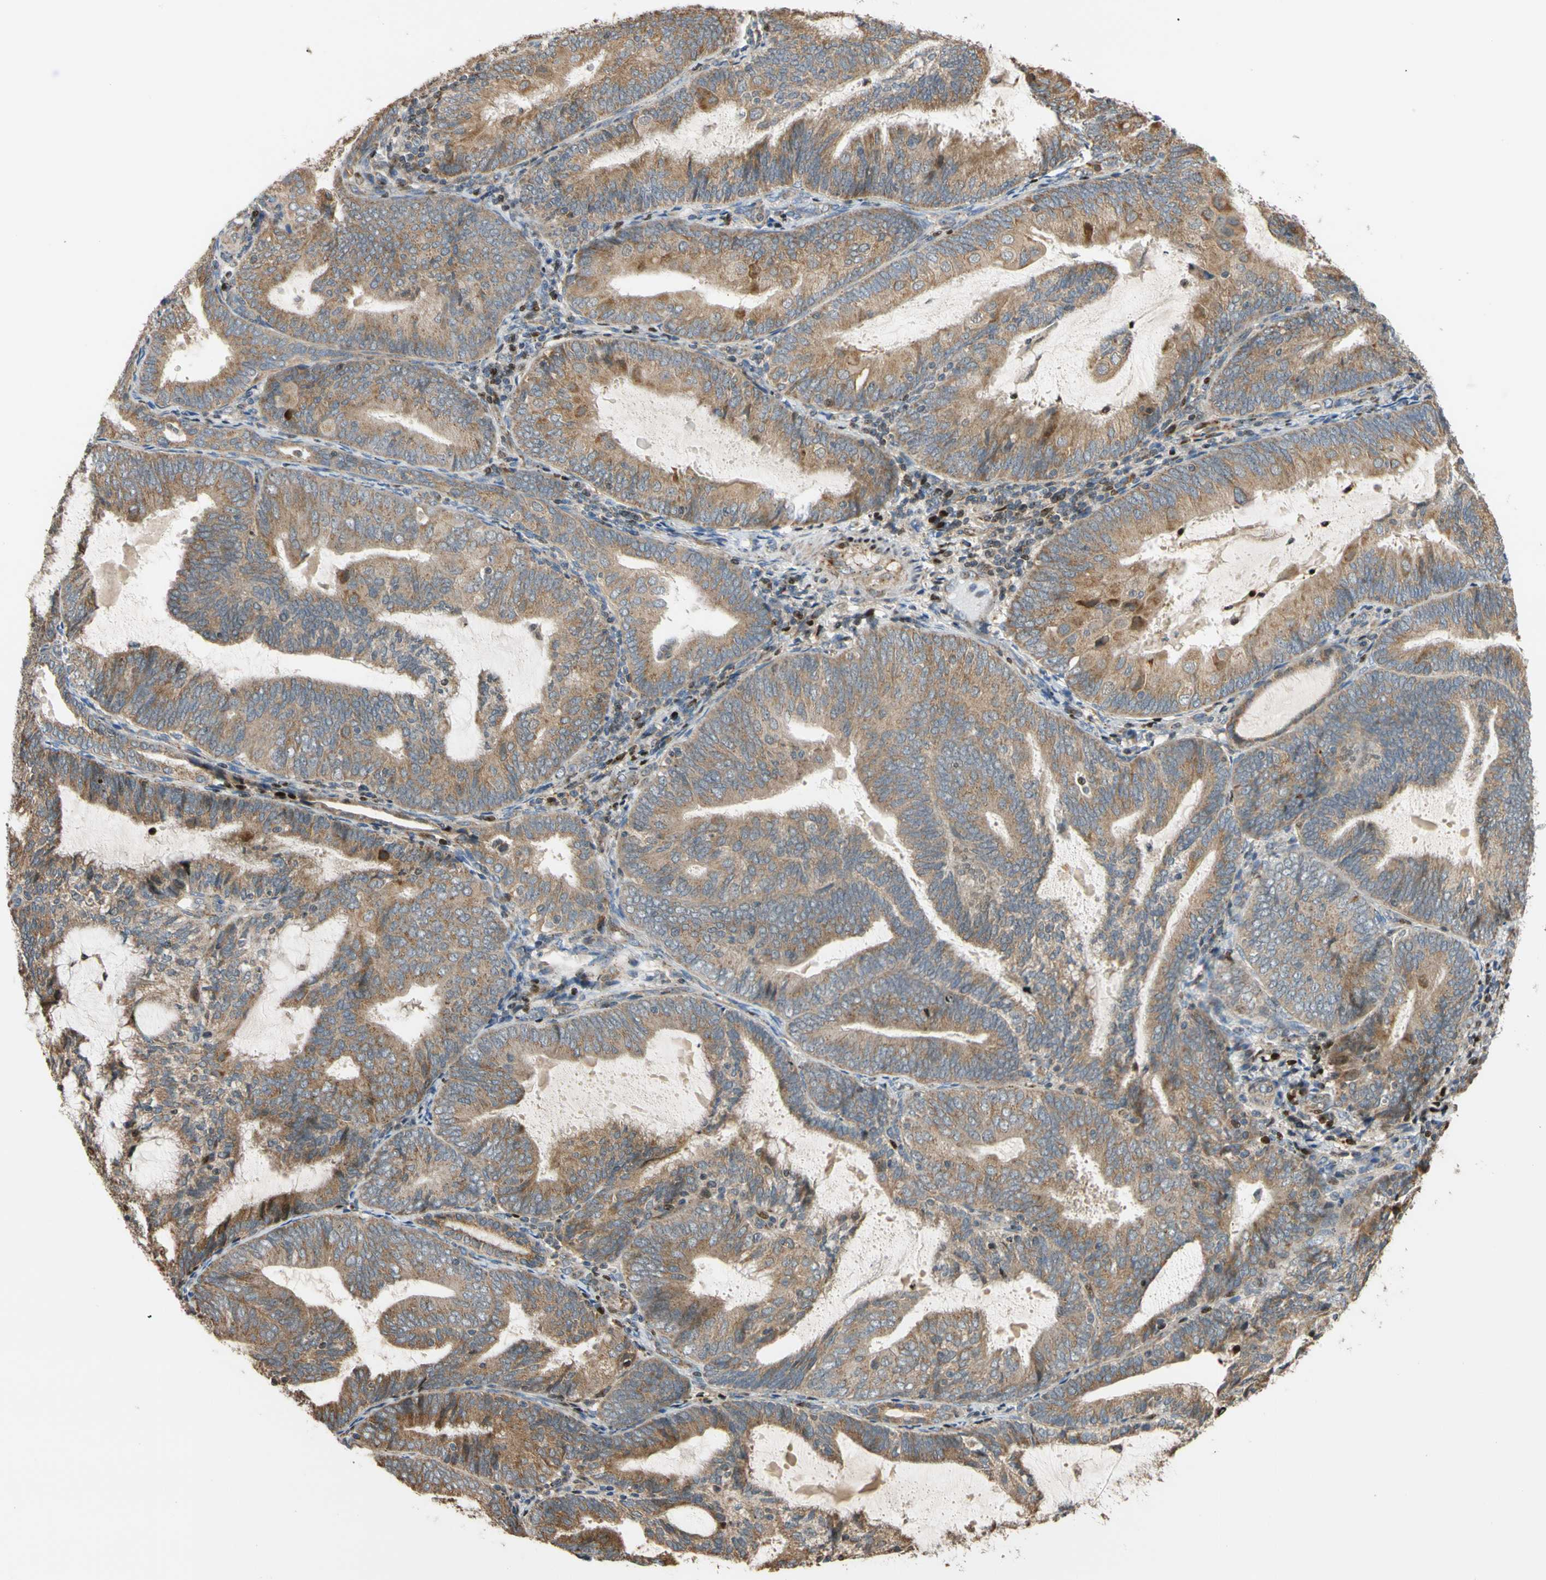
{"staining": {"intensity": "moderate", "quantity": ">75%", "location": "cytoplasmic/membranous"}, "tissue": "endometrial cancer", "cell_type": "Tumor cells", "image_type": "cancer", "snomed": [{"axis": "morphology", "description": "Adenocarcinoma, NOS"}, {"axis": "topography", "description": "Endometrium"}], "caption": "An image showing moderate cytoplasmic/membranous staining in about >75% of tumor cells in endometrial cancer (adenocarcinoma), as visualized by brown immunohistochemical staining.", "gene": "IP6K2", "patient": {"sex": "female", "age": 81}}